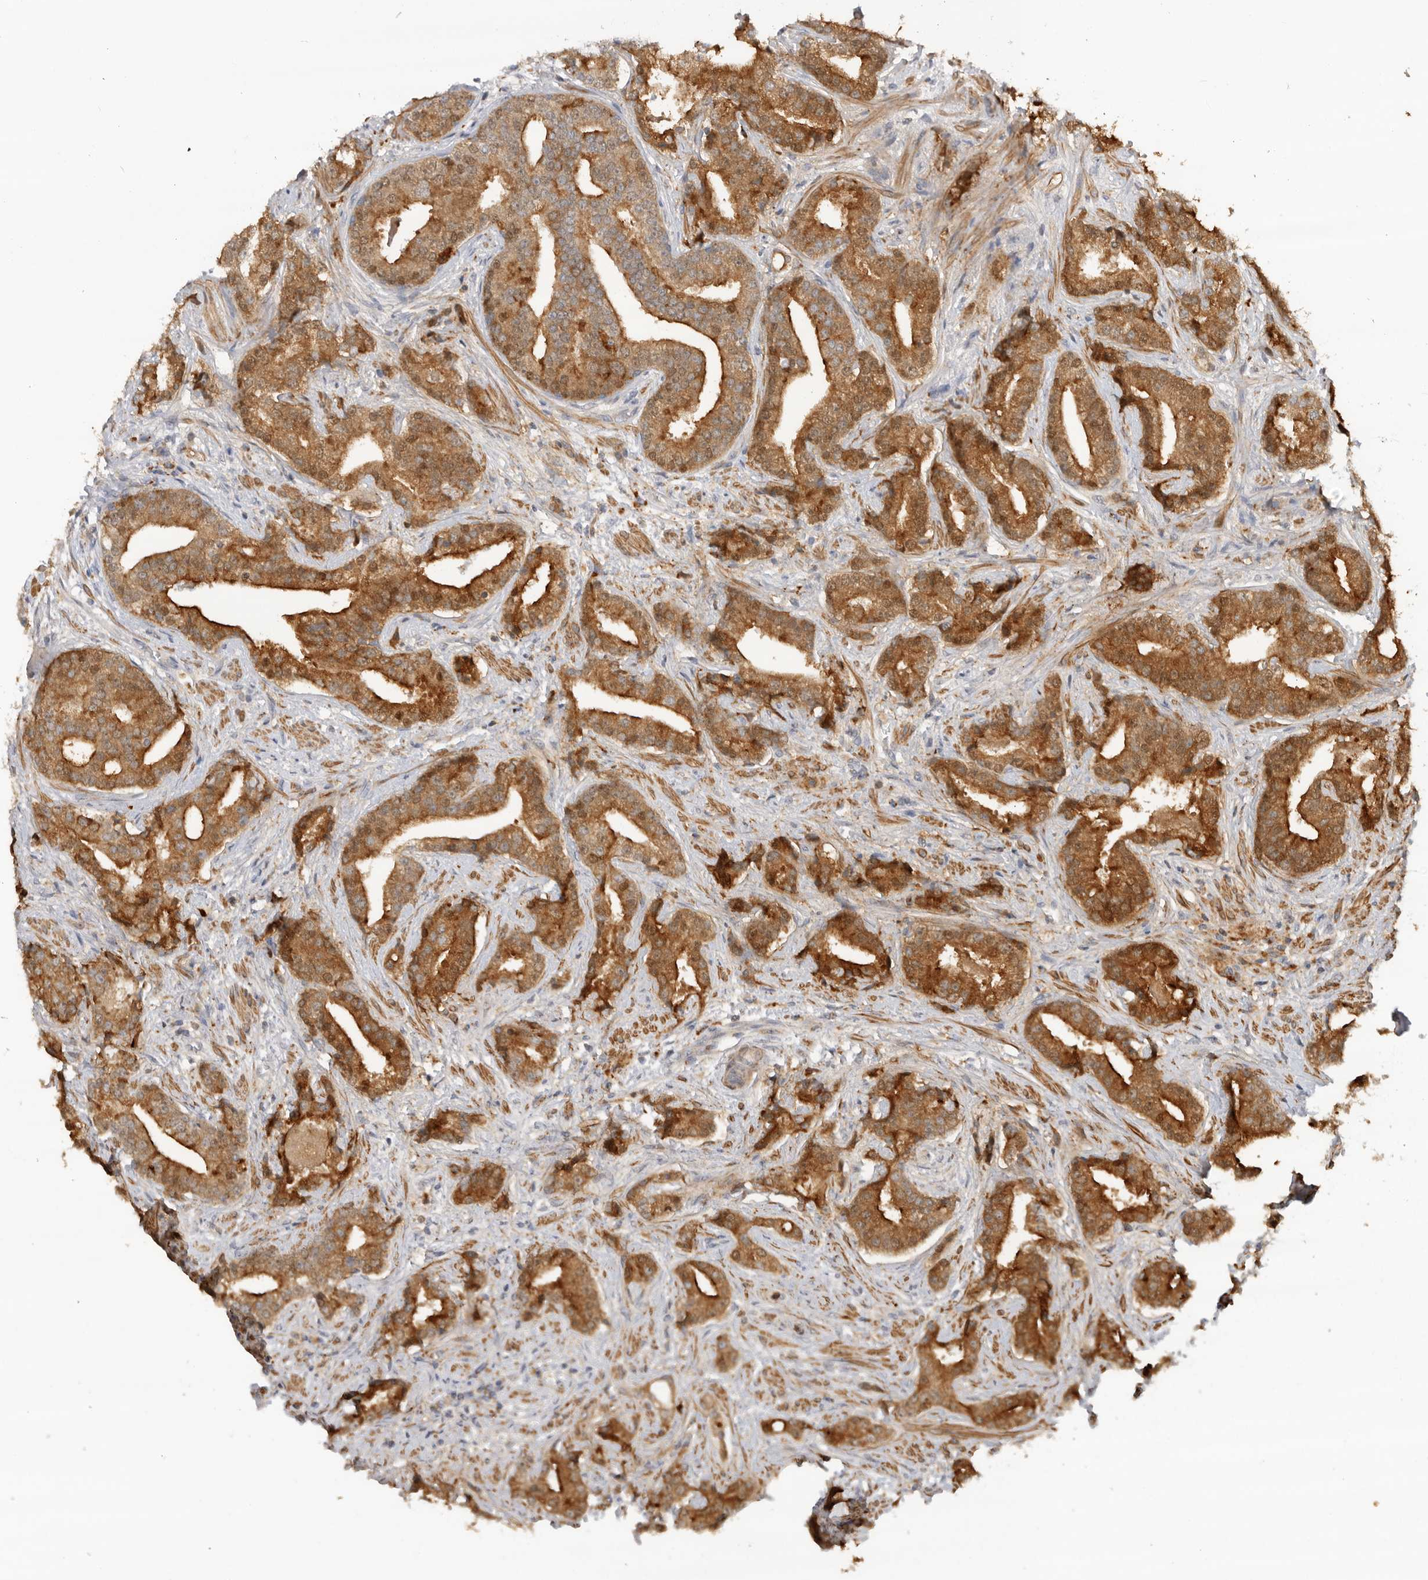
{"staining": {"intensity": "strong", "quantity": ">75%", "location": "cytoplasmic/membranous,nuclear"}, "tissue": "prostate cancer", "cell_type": "Tumor cells", "image_type": "cancer", "snomed": [{"axis": "morphology", "description": "Adenocarcinoma, Low grade"}, {"axis": "topography", "description": "Prostate"}], "caption": "Protein analysis of prostate cancer tissue demonstrates strong cytoplasmic/membranous and nuclear positivity in approximately >75% of tumor cells.", "gene": "GNE", "patient": {"sex": "male", "age": 67}}